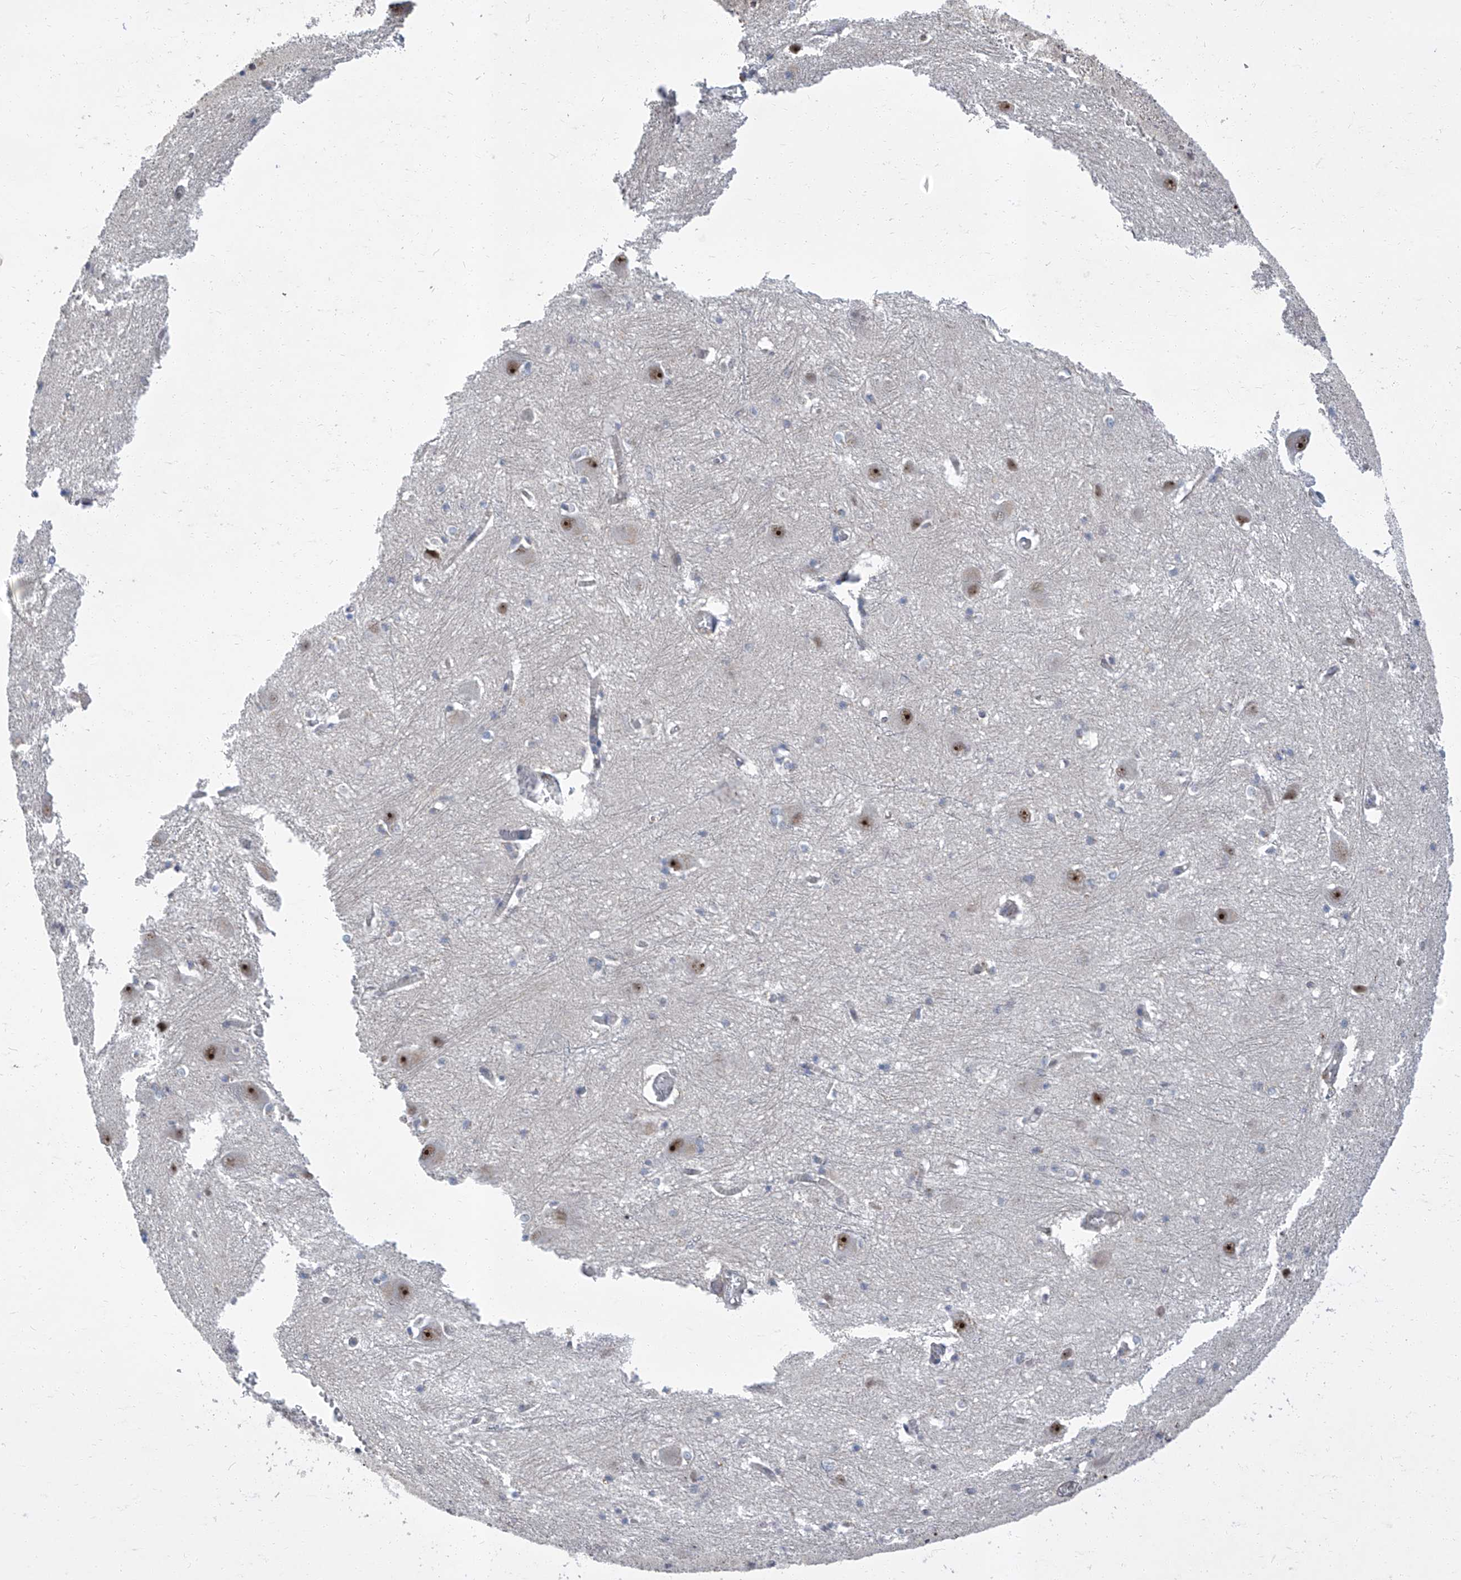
{"staining": {"intensity": "weak", "quantity": "<25%", "location": "nuclear"}, "tissue": "caudate", "cell_type": "Glial cells", "image_type": "normal", "snomed": [{"axis": "morphology", "description": "Normal tissue, NOS"}, {"axis": "topography", "description": "Lateral ventricle wall"}], "caption": "Micrograph shows no significant protein expression in glial cells of unremarkable caudate.", "gene": "CMTR1", "patient": {"sex": "male", "age": 37}}